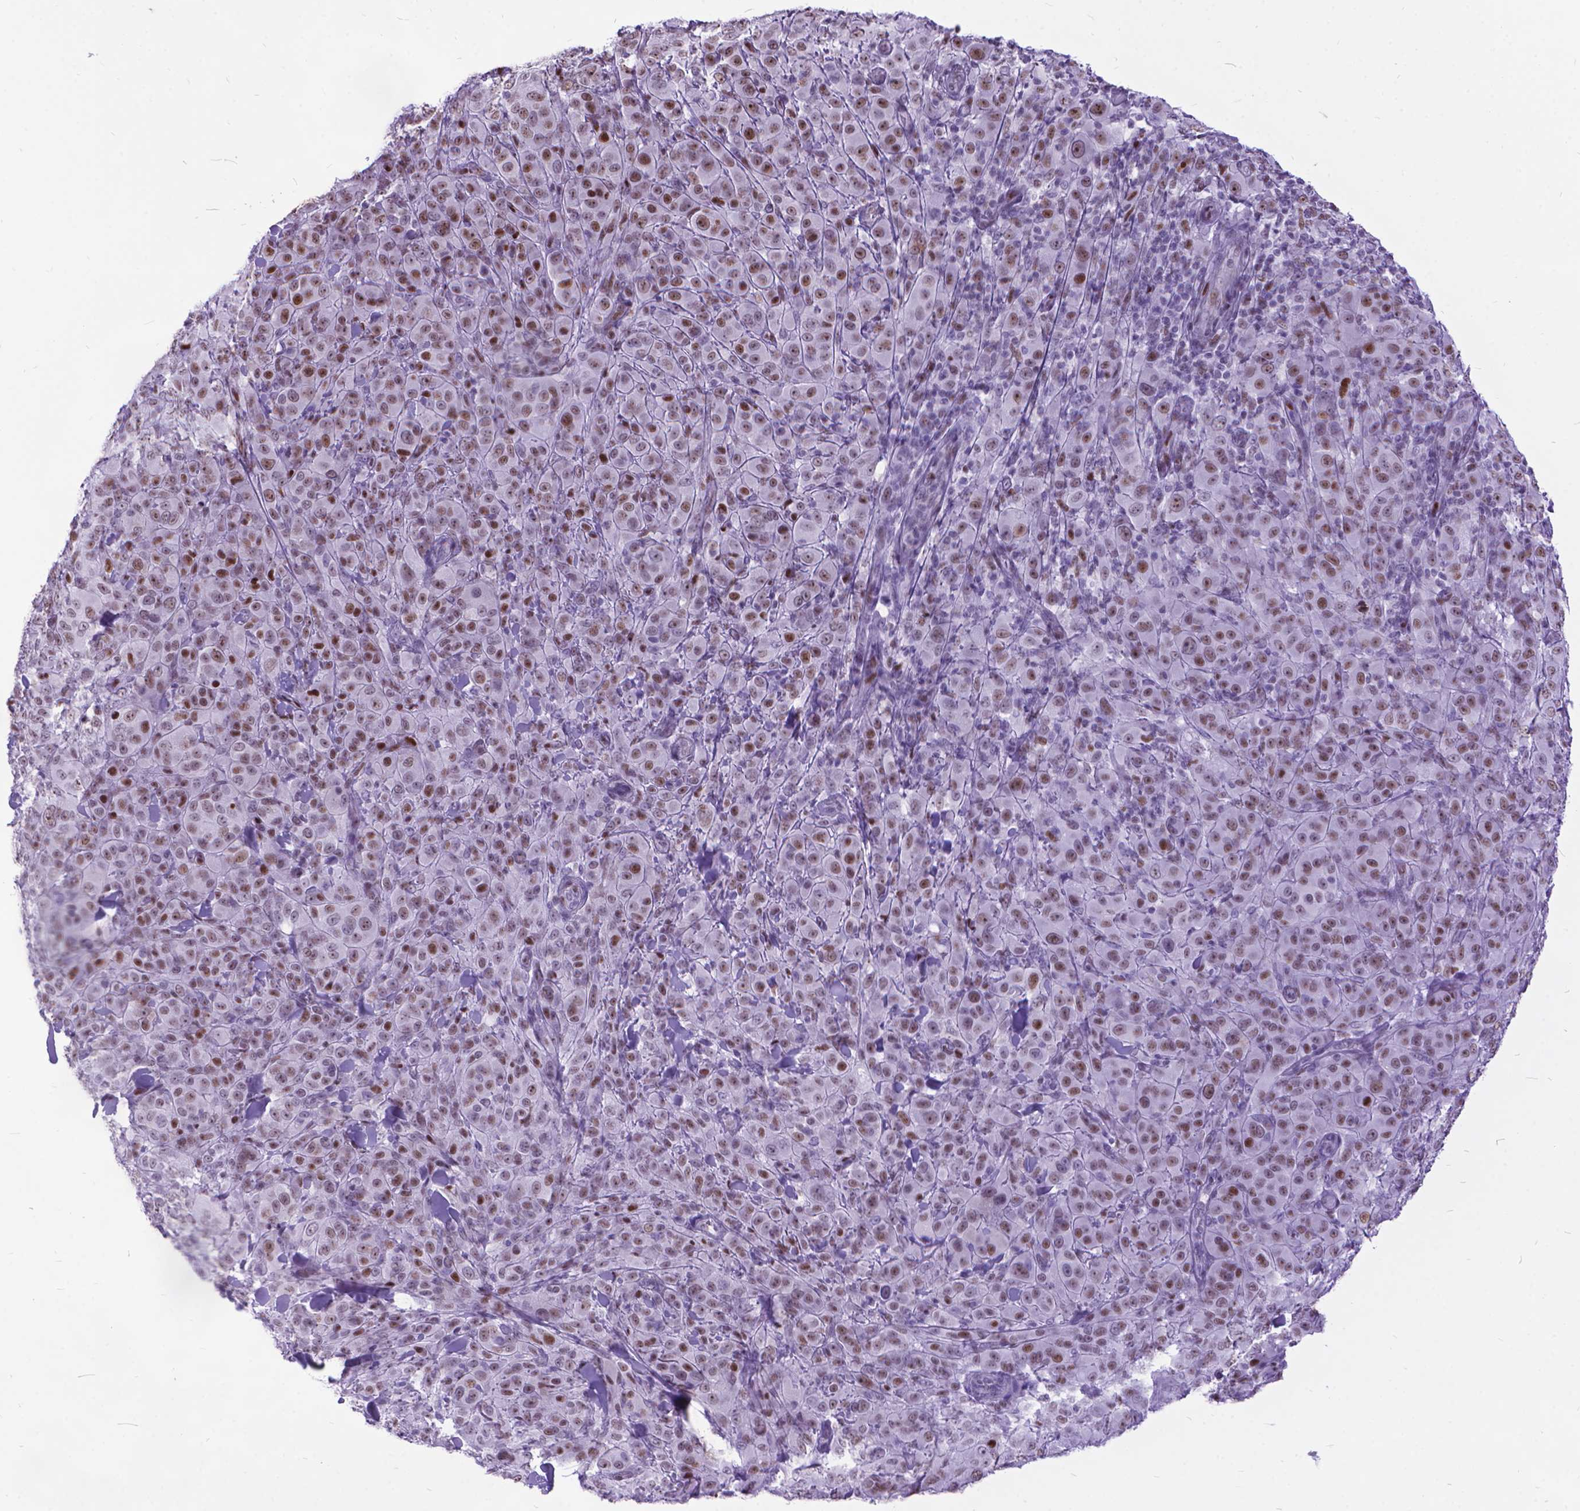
{"staining": {"intensity": "moderate", "quantity": ">75%", "location": "nuclear"}, "tissue": "melanoma", "cell_type": "Tumor cells", "image_type": "cancer", "snomed": [{"axis": "morphology", "description": "Malignant melanoma, NOS"}, {"axis": "topography", "description": "Skin"}], "caption": "Human malignant melanoma stained with a protein marker exhibits moderate staining in tumor cells.", "gene": "POLE4", "patient": {"sex": "female", "age": 87}}